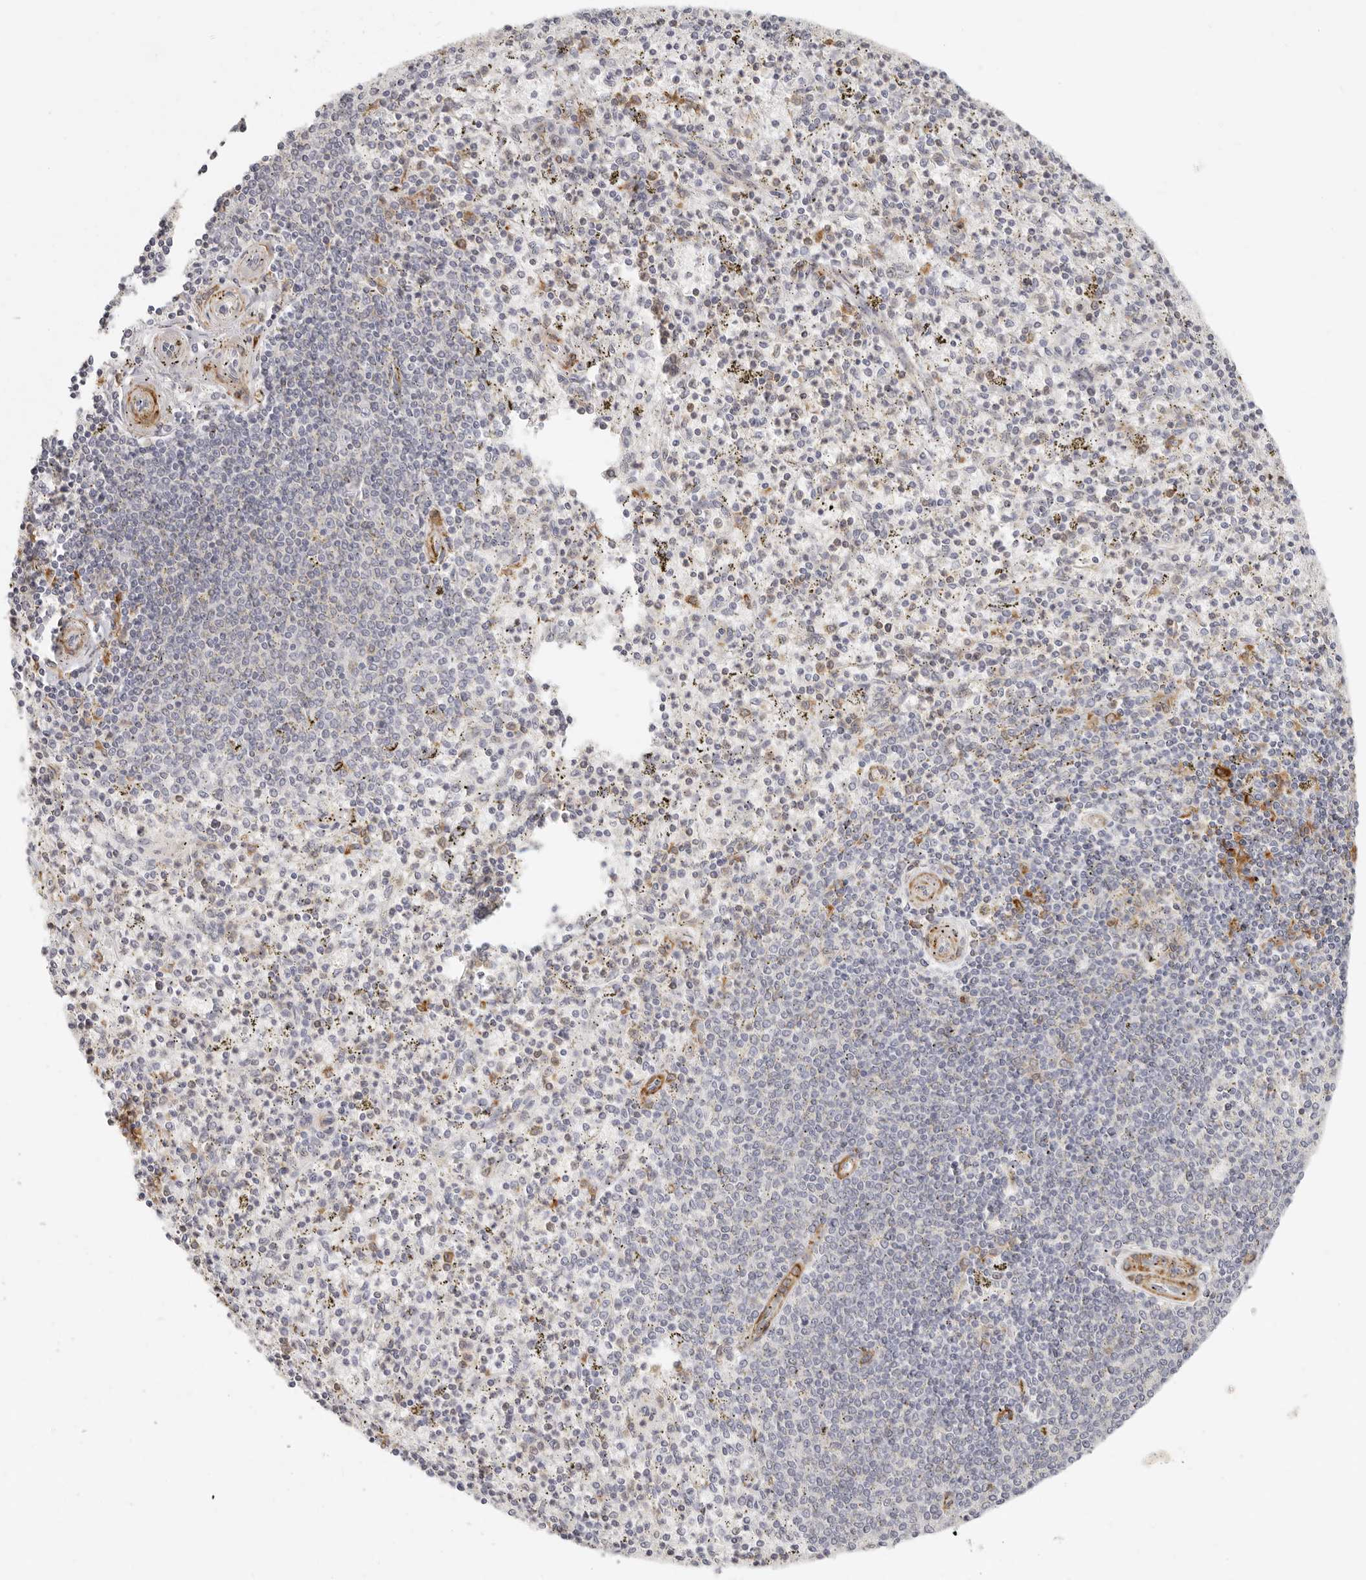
{"staining": {"intensity": "moderate", "quantity": "<25%", "location": "cytoplasmic/membranous"}, "tissue": "spleen", "cell_type": "Cells in red pulp", "image_type": "normal", "snomed": [{"axis": "morphology", "description": "Normal tissue, NOS"}, {"axis": "topography", "description": "Spleen"}], "caption": "A brown stain highlights moderate cytoplasmic/membranous staining of a protein in cells in red pulp of unremarkable spleen.", "gene": "NIBAN1", "patient": {"sex": "male", "age": 72}}